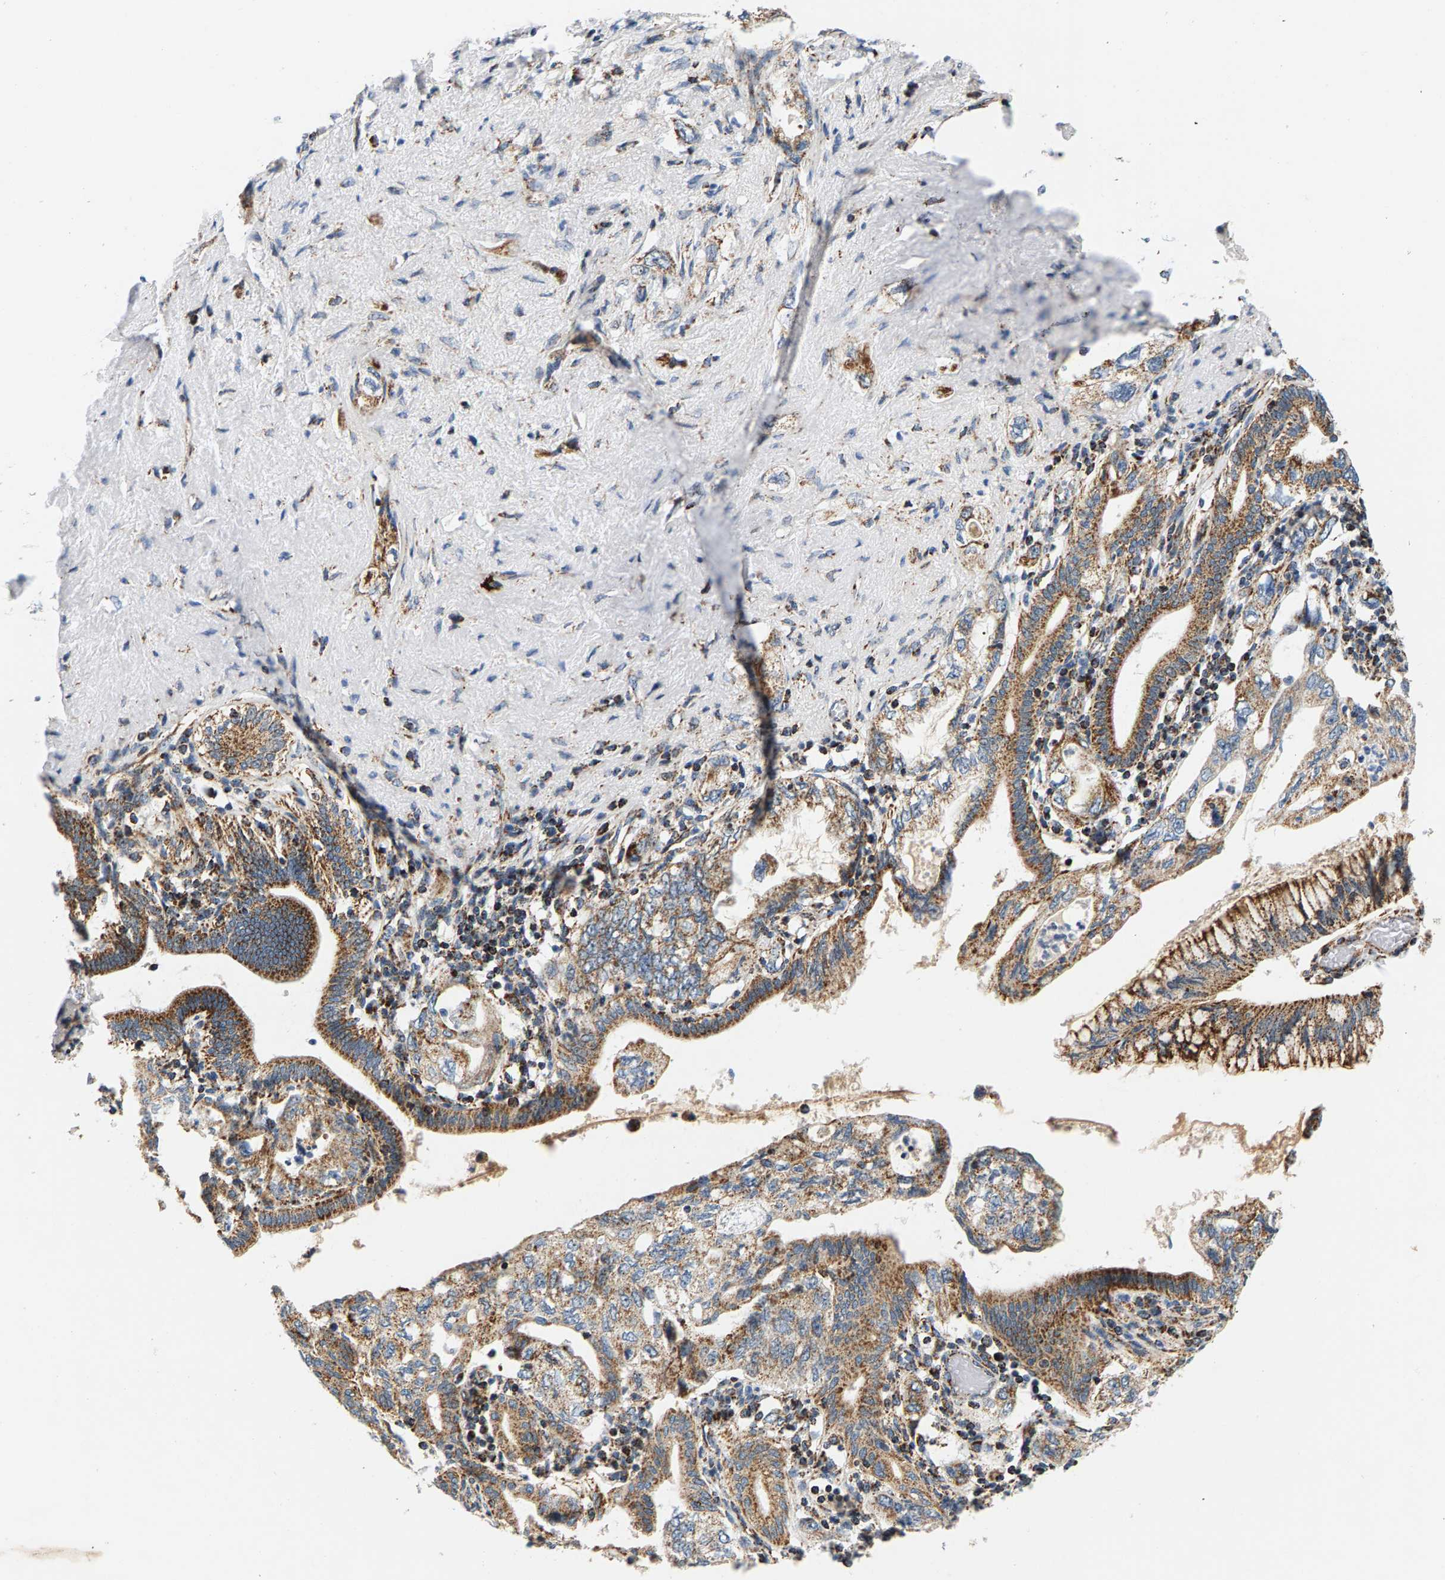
{"staining": {"intensity": "moderate", "quantity": ">75%", "location": "cytoplasmic/membranous"}, "tissue": "pancreatic cancer", "cell_type": "Tumor cells", "image_type": "cancer", "snomed": [{"axis": "morphology", "description": "Adenocarcinoma, NOS"}, {"axis": "topography", "description": "Pancreas"}], "caption": "Pancreatic cancer tissue shows moderate cytoplasmic/membranous staining in approximately >75% of tumor cells", "gene": "PDE1A", "patient": {"sex": "female", "age": 73}}